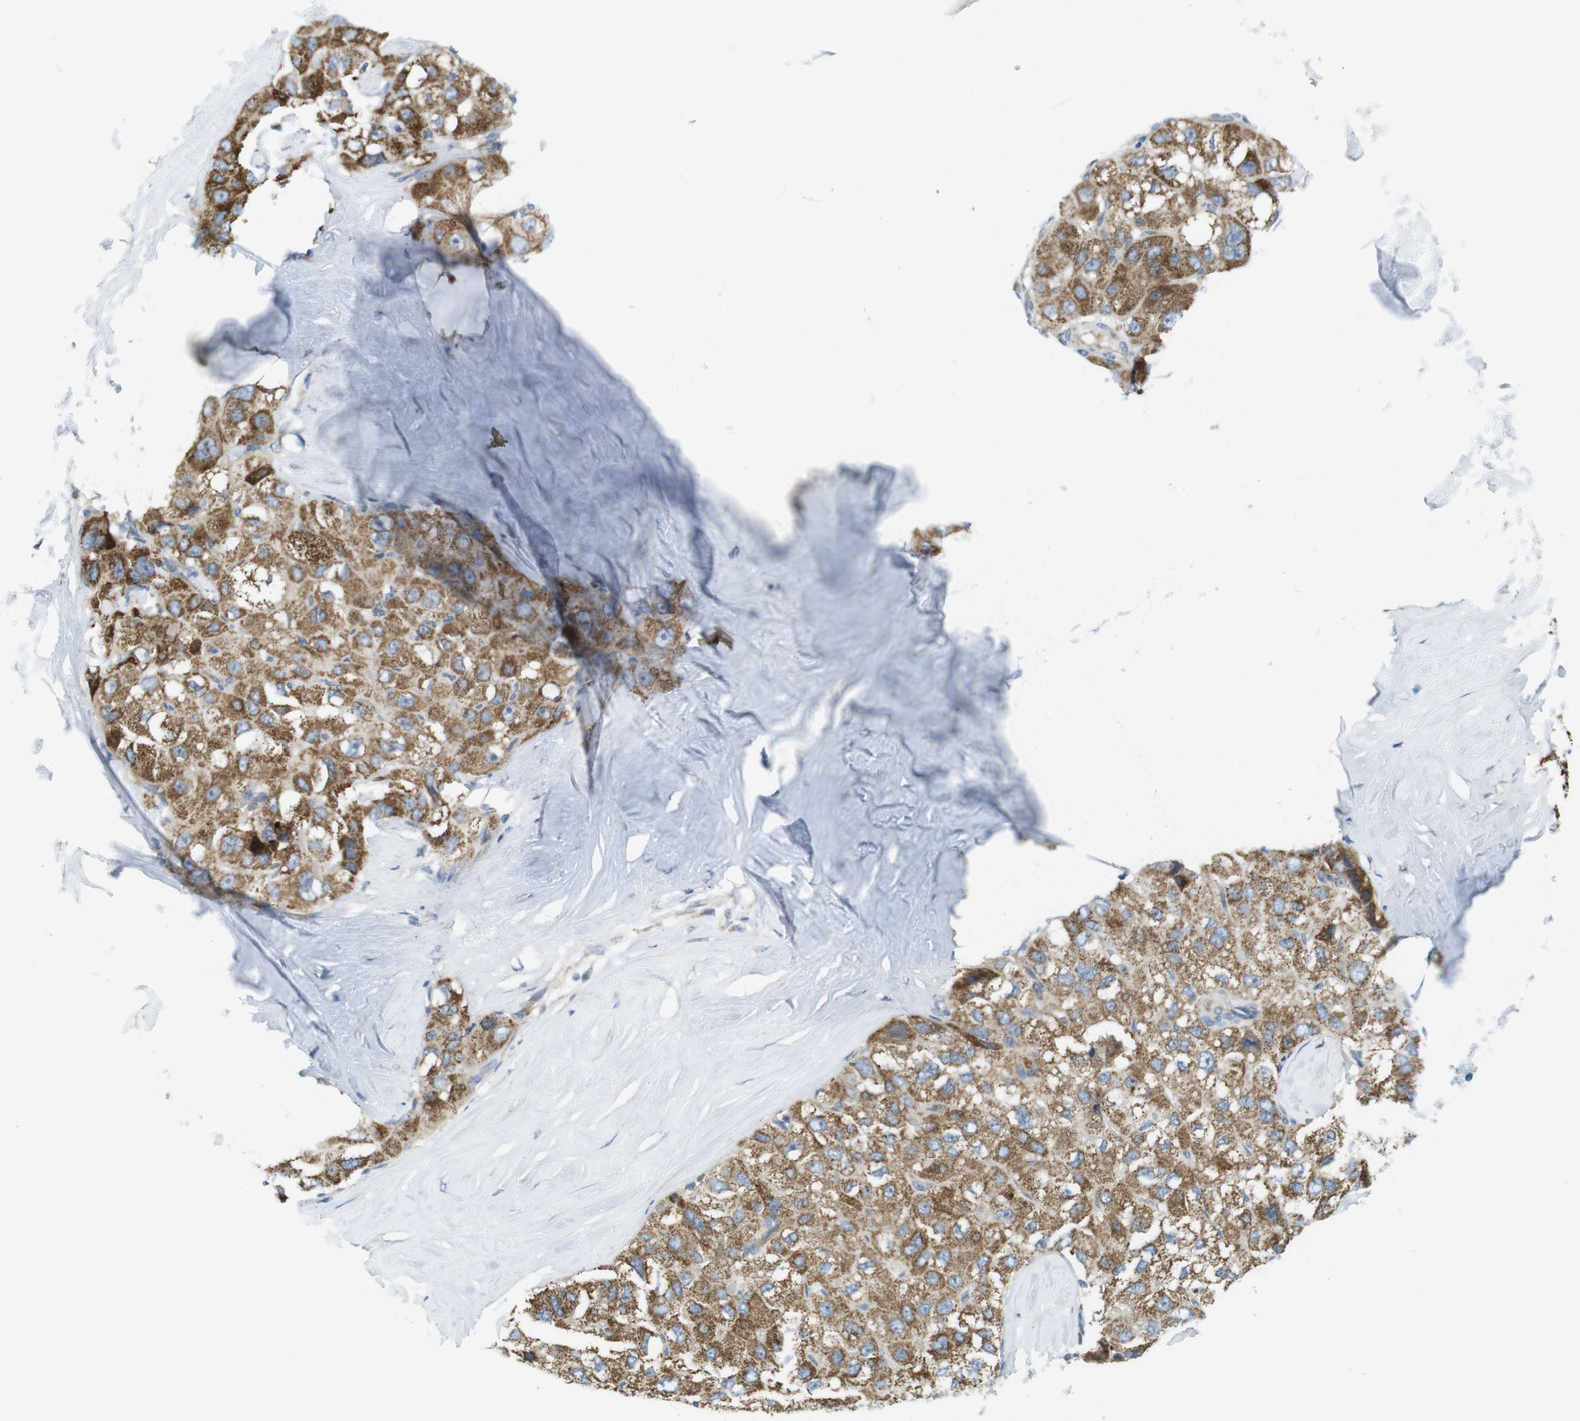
{"staining": {"intensity": "moderate", "quantity": ">75%", "location": "cytoplasmic/membranous"}, "tissue": "liver cancer", "cell_type": "Tumor cells", "image_type": "cancer", "snomed": [{"axis": "morphology", "description": "Carcinoma, Hepatocellular, NOS"}, {"axis": "topography", "description": "Liver"}], "caption": "IHC staining of liver hepatocellular carcinoma, which shows medium levels of moderate cytoplasmic/membranous staining in about >75% of tumor cells indicating moderate cytoplasmic/membranous protein staining. The staining was performed using DAB (brown) for protein detection and nuclei were counterstained in hematoxylin (blue).", "gene": "MARCHF1", "patient": {"sex": "male", "age": 80}}